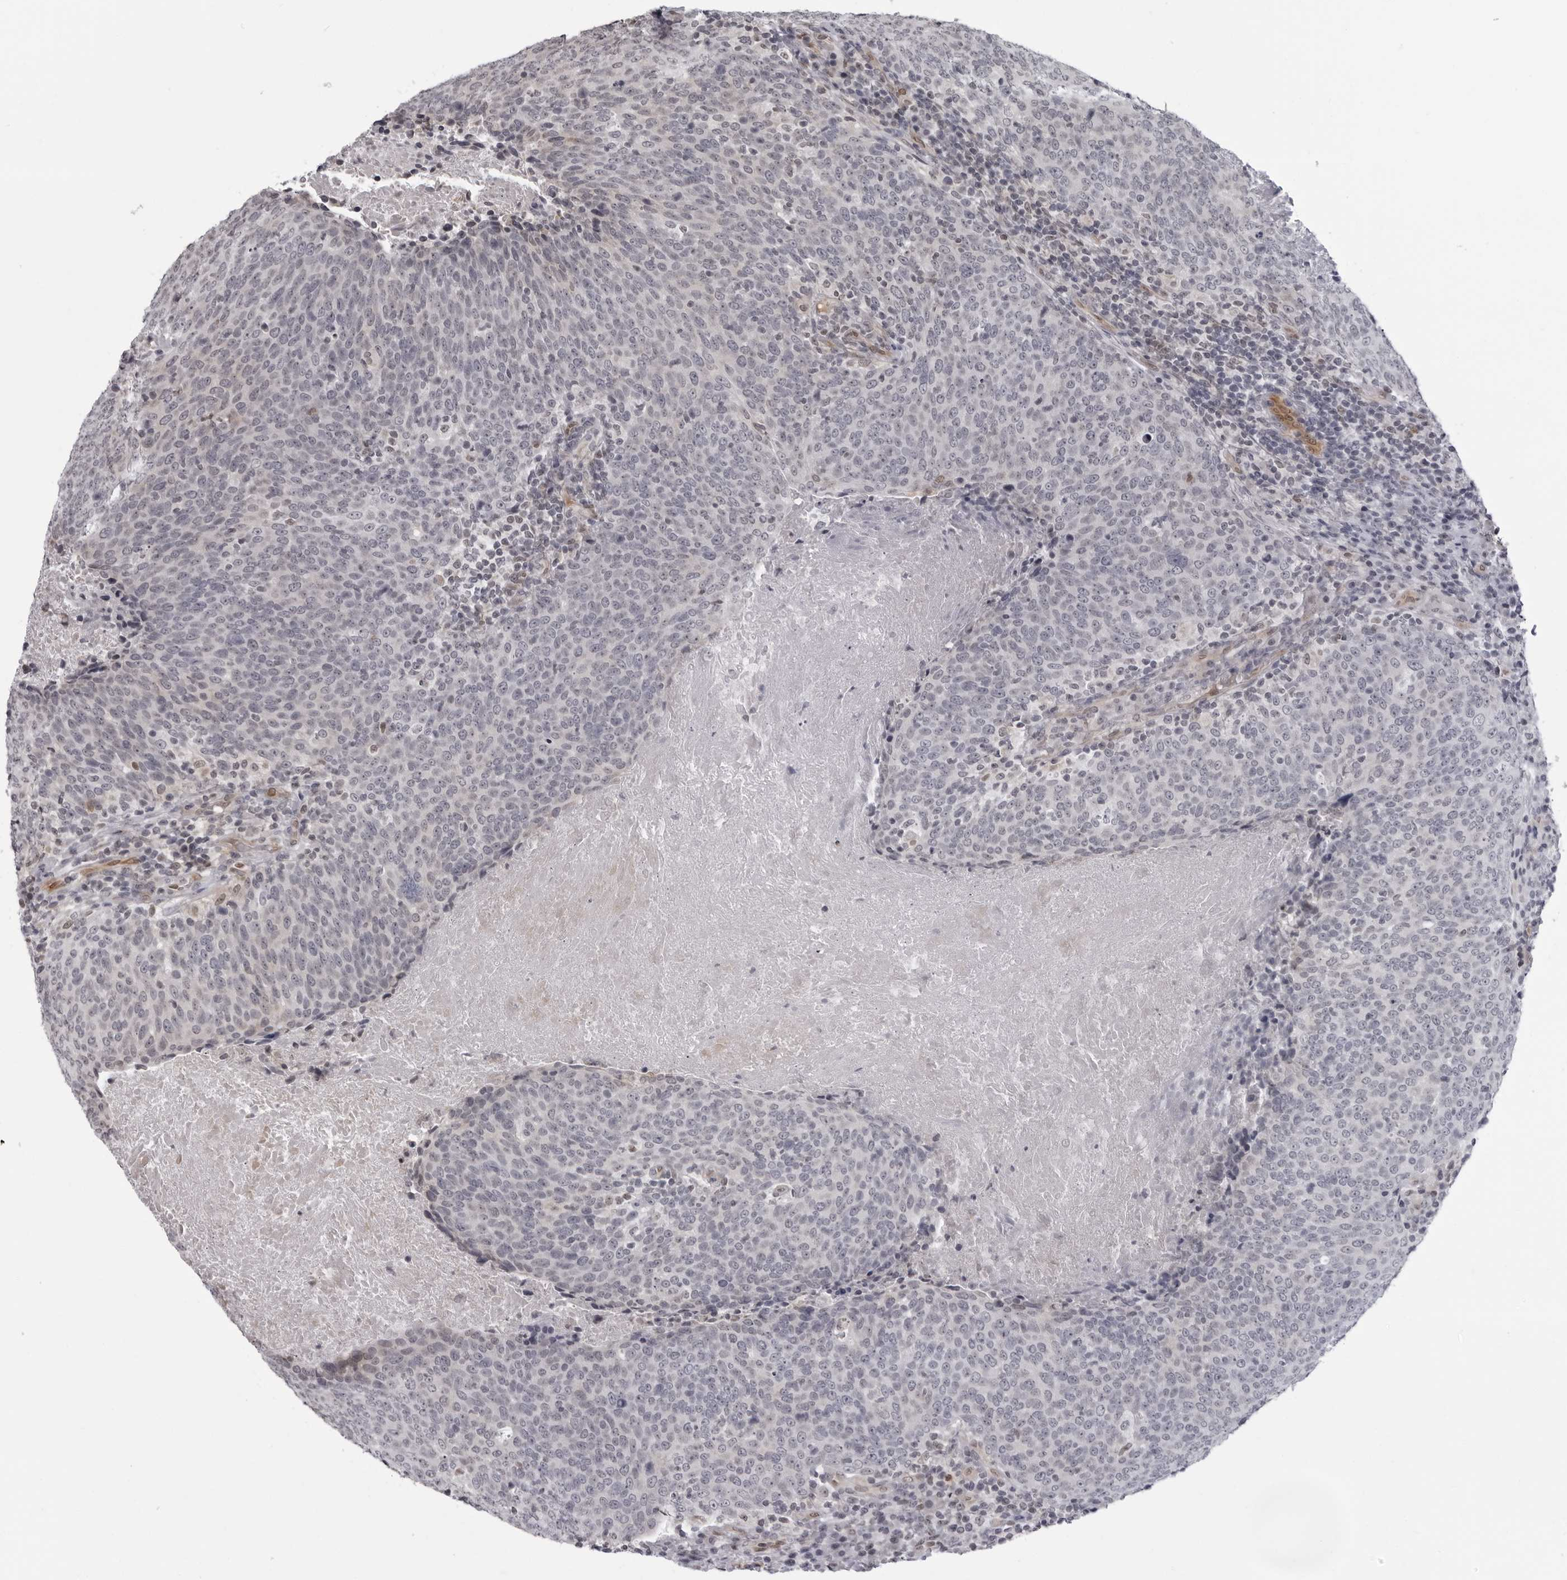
{"staining": {"intensity": "negative", "quantity": "none", "location": "none"}, "tissue": "head and neck cancer", "cell_type": "Tumor cells", "image_type": "cancer", "snomed": [{"axis": "morphology", "description": "Squamous cell carcinoma, NOS"}, {"axis": "morphology", "description": "Squamous cell carcinoma, metastatic, NOS"}, {"axis": "topography", "description": "Lymph node"}, {"axis": "topography", "description": "Head-Neck"}], "caption": "A photomicrograph of head and neck cancer (metastatic squamous cell carcinoma) stained for a protein displays no brown staining in tumor cells.", "gene": "MAPK12", "patient": {"sex": "male", "age": 62}}